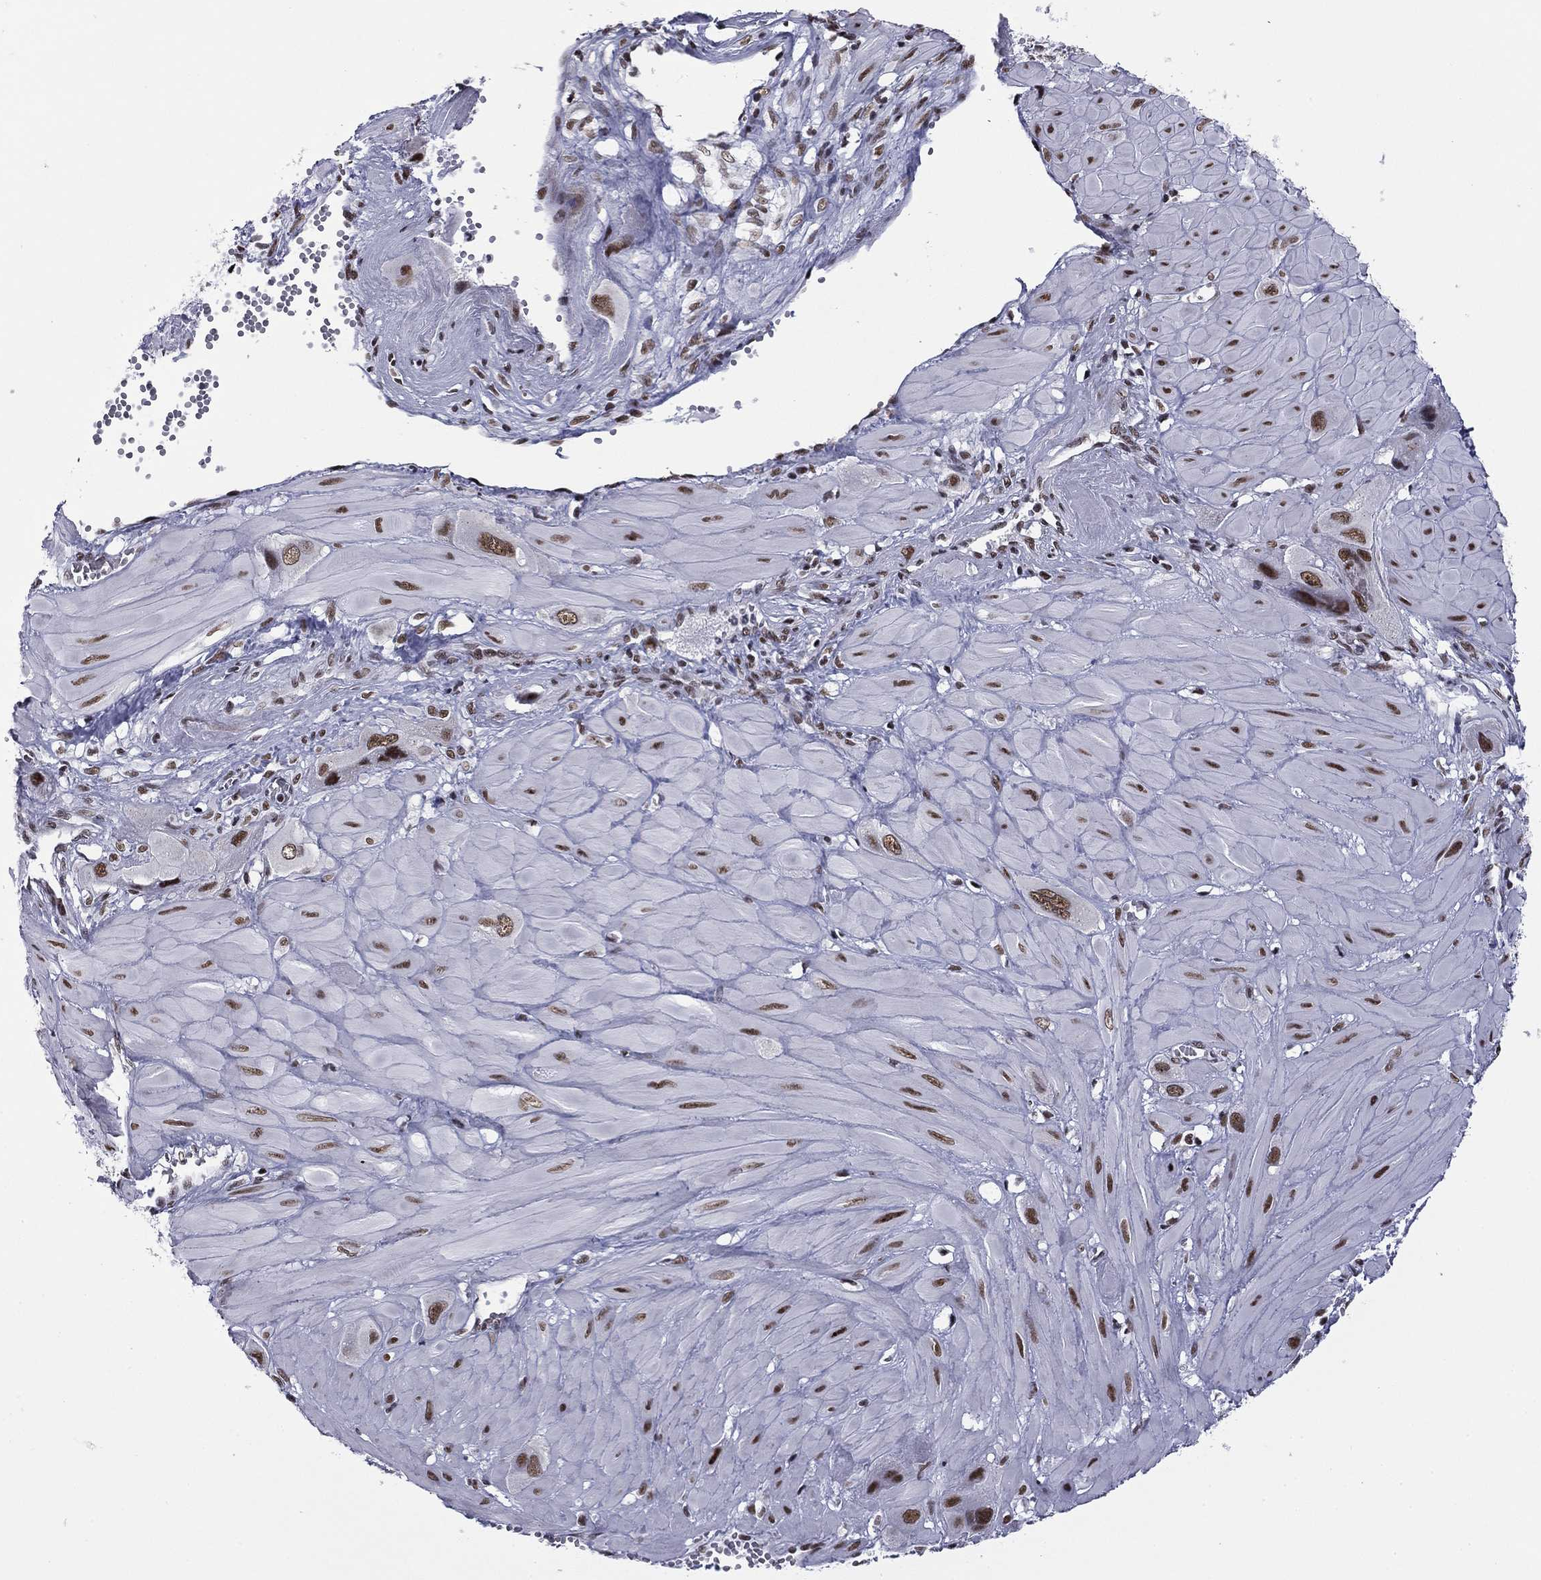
{"staining": {"intensity": "moderate", "quantity": ">75%", "location": "nuclear"}, "tissue": "cervical cancer", "cell_type": "Tumor cells", "image_type": "cancer", "snomed": [{"axis": "morphology", "description": "Squamous cell carcinoma, NOS"}, {"axis": "topography", "description": "Cervix"}], "caption": "Cervical squamous cell carcinoma stained with a brown dye exhibits moderate nuclear positive staining in approximately >75% of tumor cells.", "gene": "ETV5", "patient": {"sex": "female", "age": 34}}